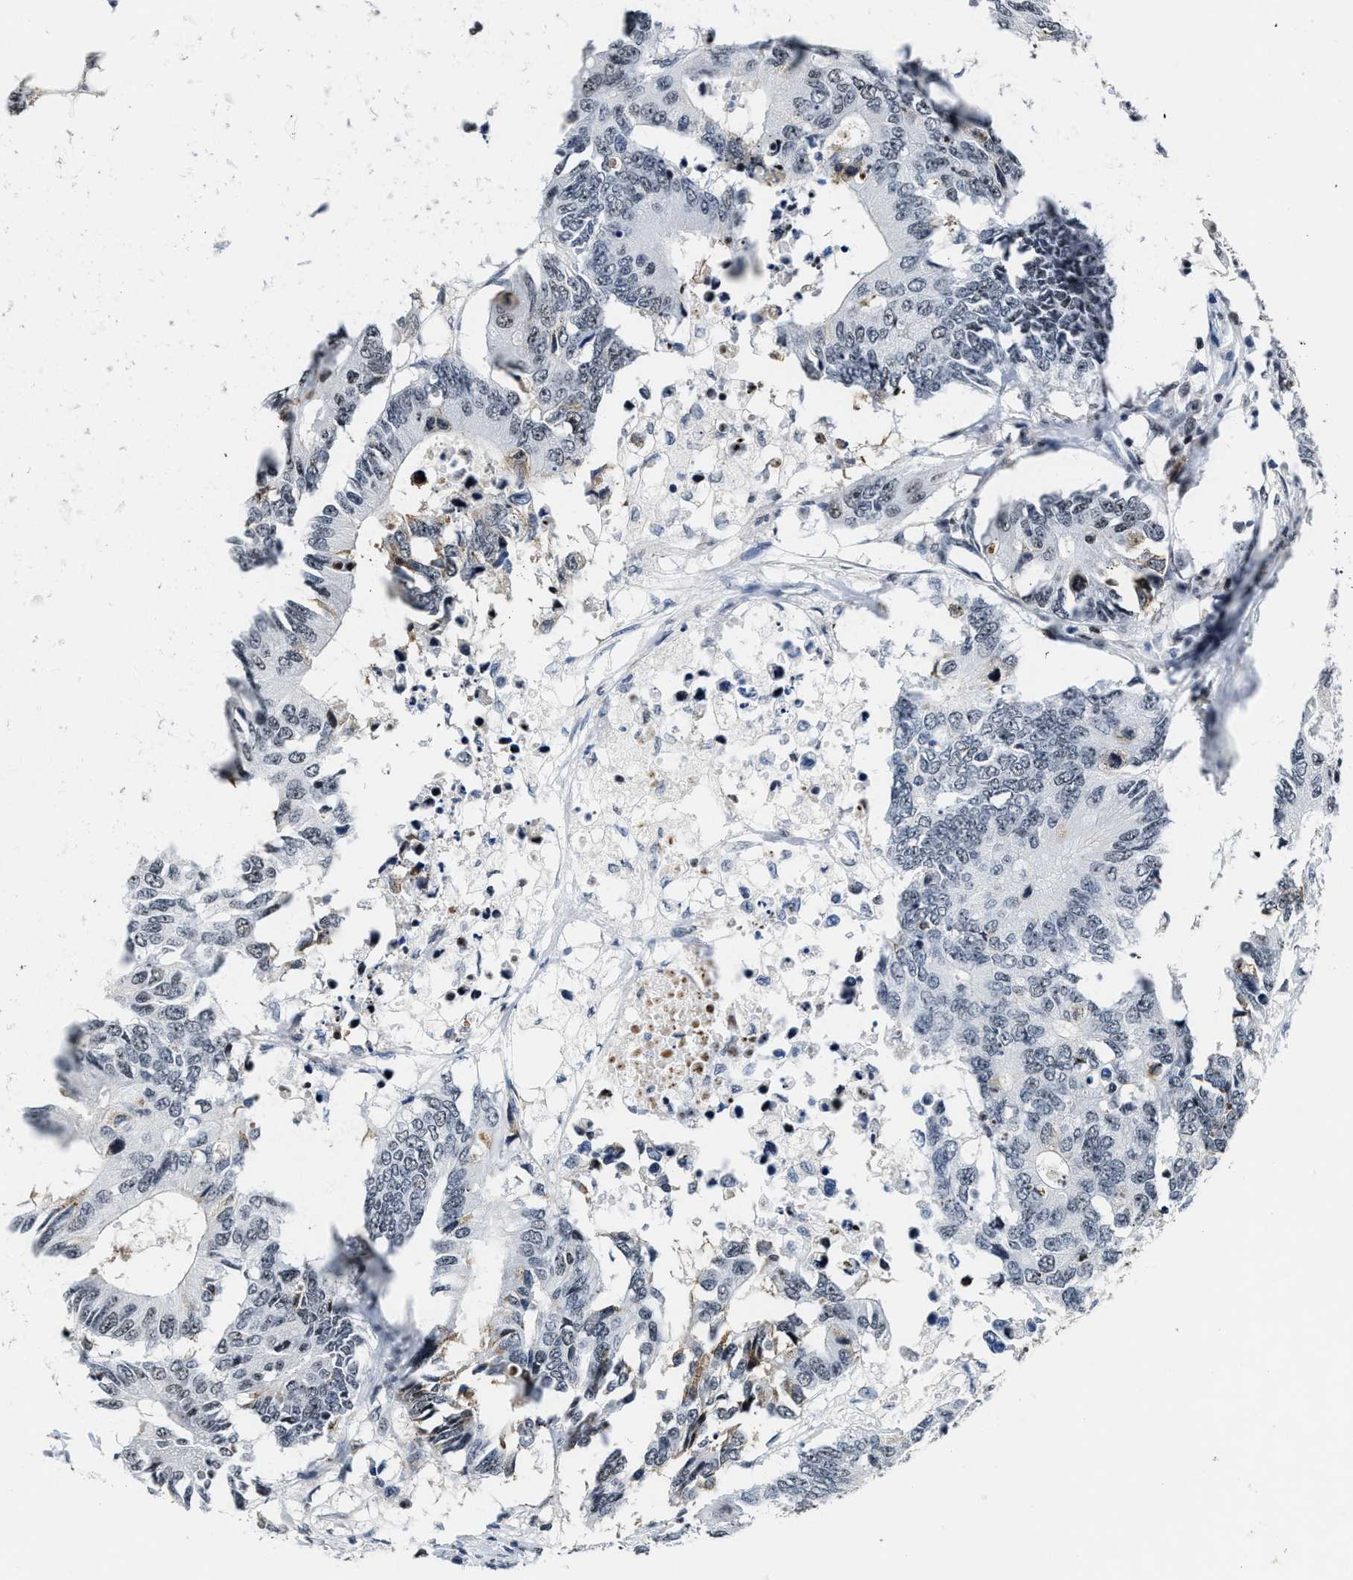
{"staining": {"intensity": "weak", "quantity": "<25%", "location": "nuclear"}, "tissue": "colorectal cancer", "cell_type": "Tumor cells", "image_type": "cancer", "snomed": [{"axis": "morphology", "description": "Adenocarcinoma, NOS"}, {"axis": "topography", "description": "Colon"}], "caption": "There is no significant staining in tumor cells of adenocarcinoma (colorectal).", "gene": "SUPT16H", "patient": {"sex": "male", "age": 71}}